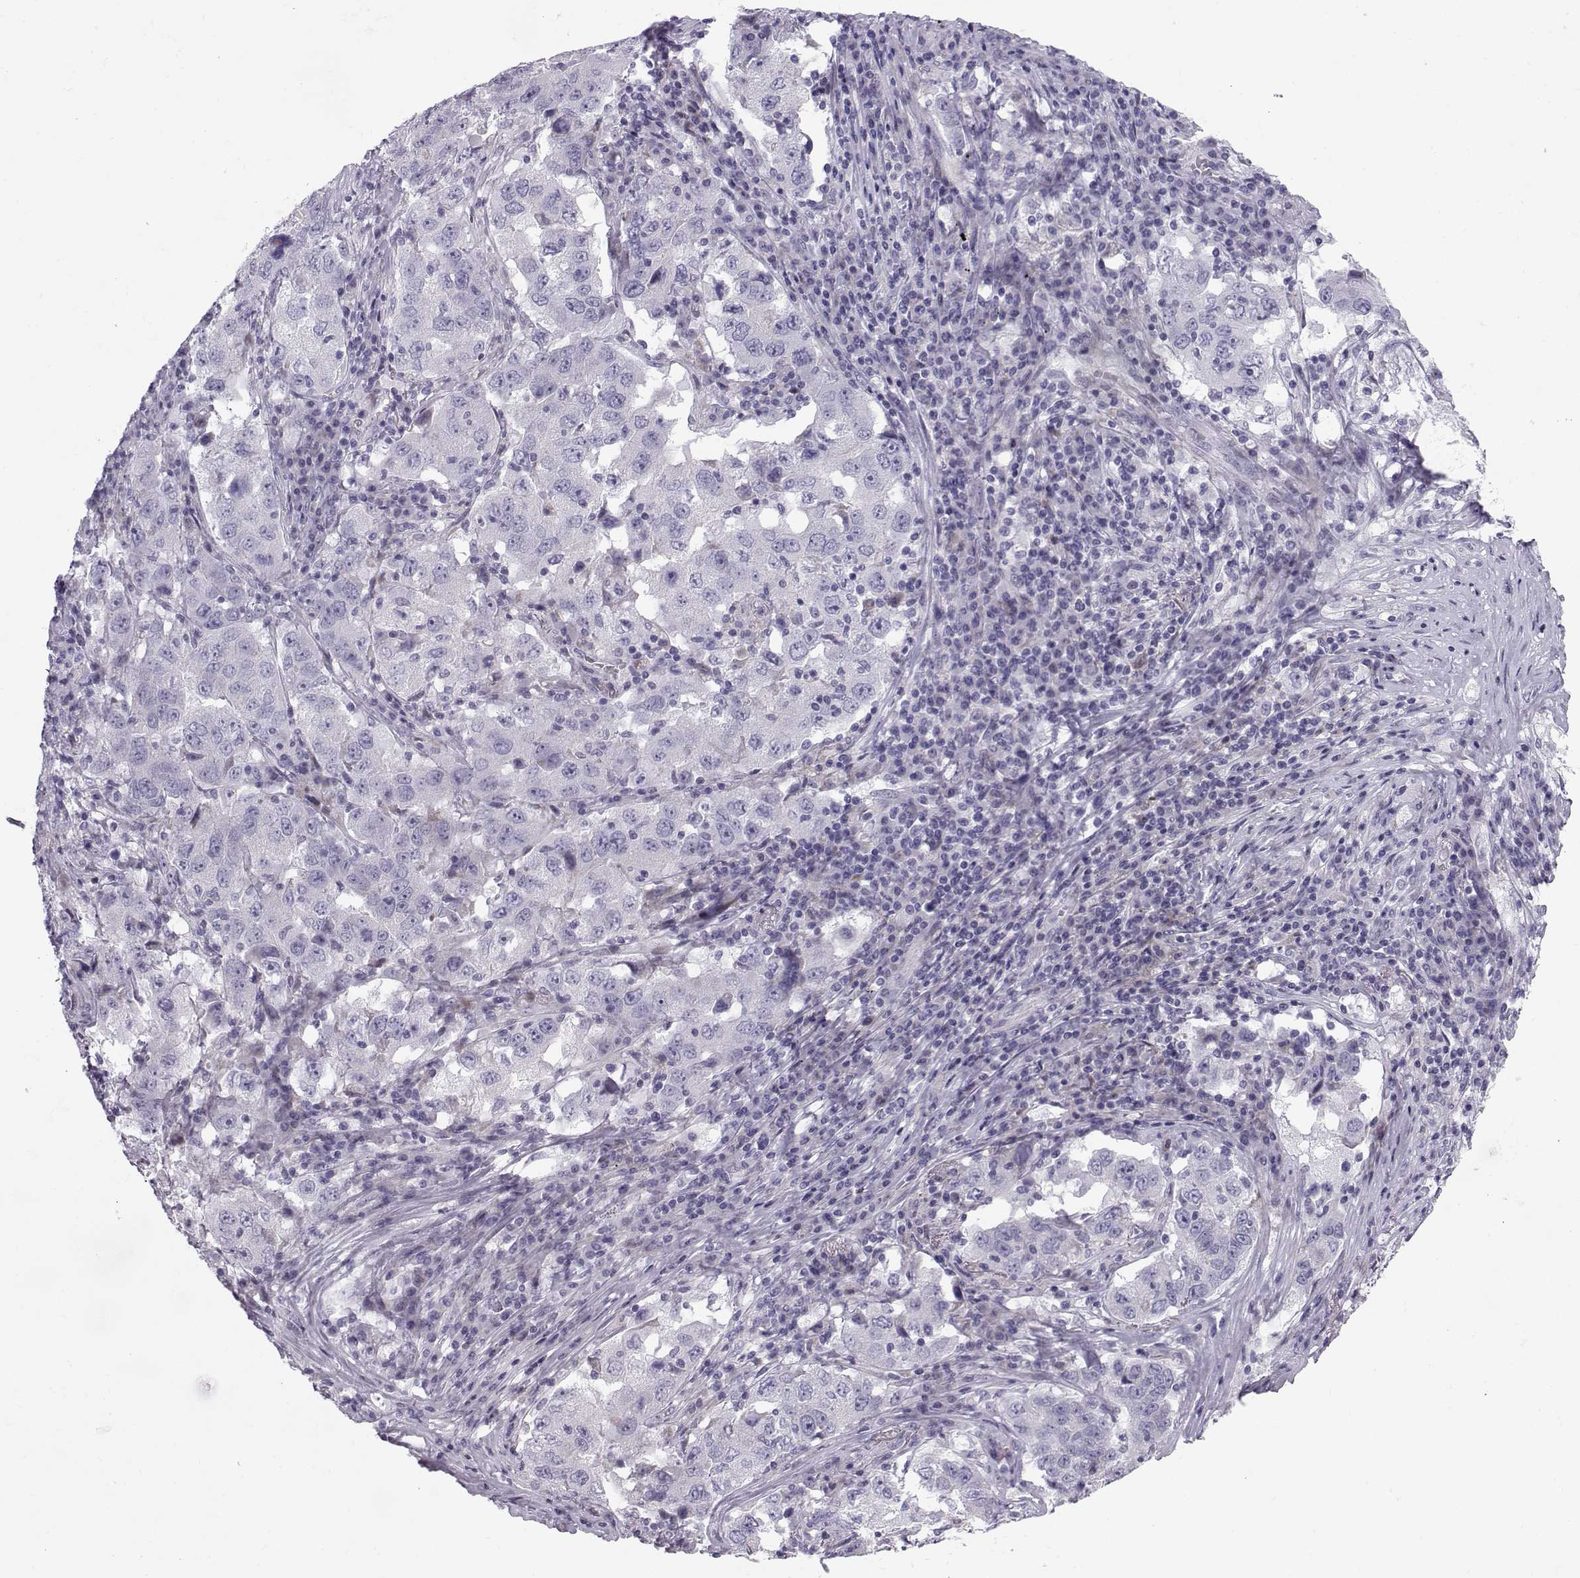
{"staining": {"intensity": "negative", "quantity": "none", "location": "none"}, "tissue": "lung cancer", "cell_type": "Tumor cells", "image_type": "cancer", "snomed": [{"axis": "morphology", "description": "Adenocarcinoma, NOS"}, {"axis": "topography", "description": "Lung"}], "caption": "IHC photomicrograph of neoplastic tissue: human adenocarcinoma (lung) stained with DAB displays no significant protein positivity in tumor cells.", "gene": "DMRT3", "patient": {"sex": "male", "age": 73}}